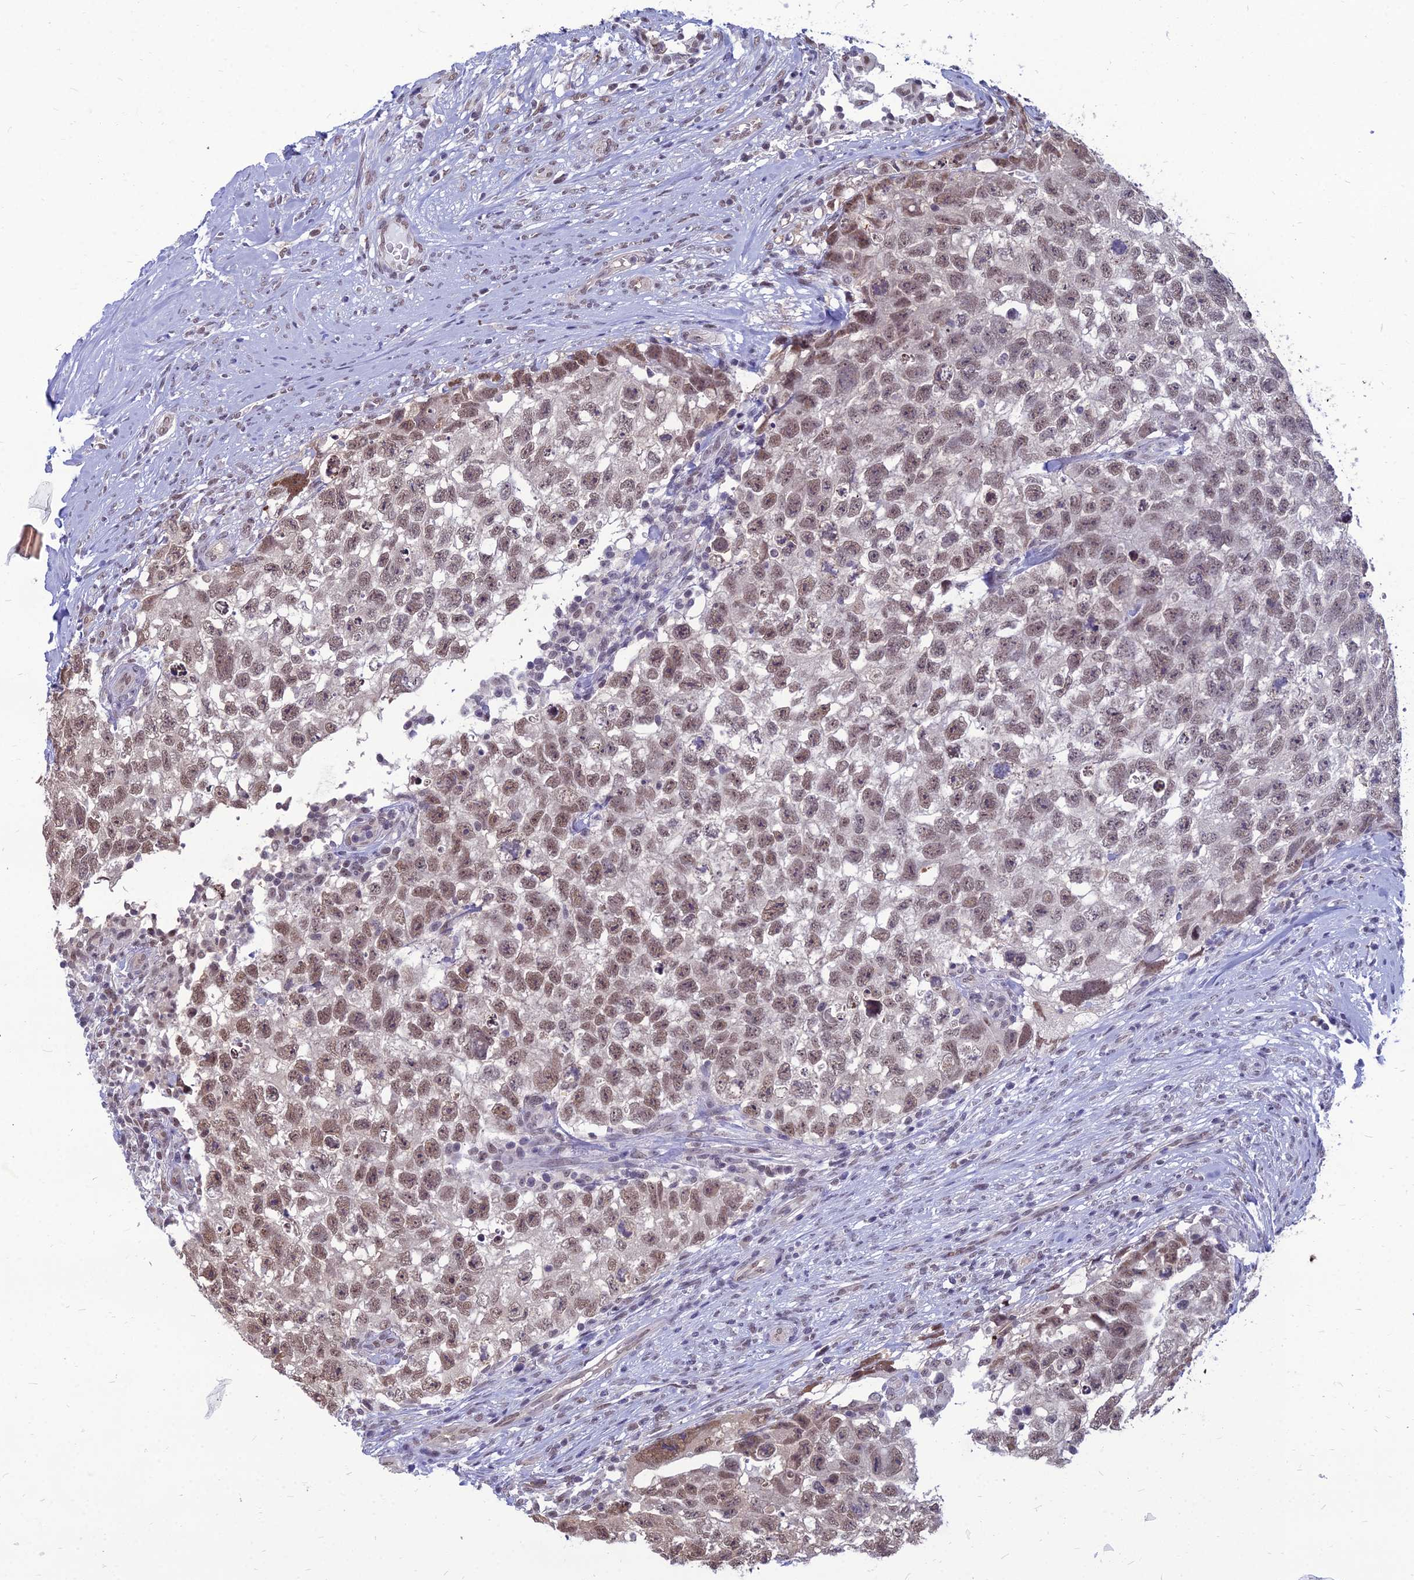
{"staining": {"intensity": "moderate", "quantity": "25%-75%", "location": "nuclear"}, "tissue": "testis cancer", "cell_type": "Tumor cells", "image_type": "cancer", "snomed": [{"axis": "morphology", "description": "Seminoma, NOS"}, {"axis": "morphology", "description": "Carcinoma, Embryonal, NOS"}, {"axis": "topography", "description": "Testis"}], "caption": "Protein expression analysis of testis seminoma displays moderate nuclear staining in about 25%-75% of tumor cells.", "gene": "SRSF7", "patient": {"sex": "male", "age": 29}}